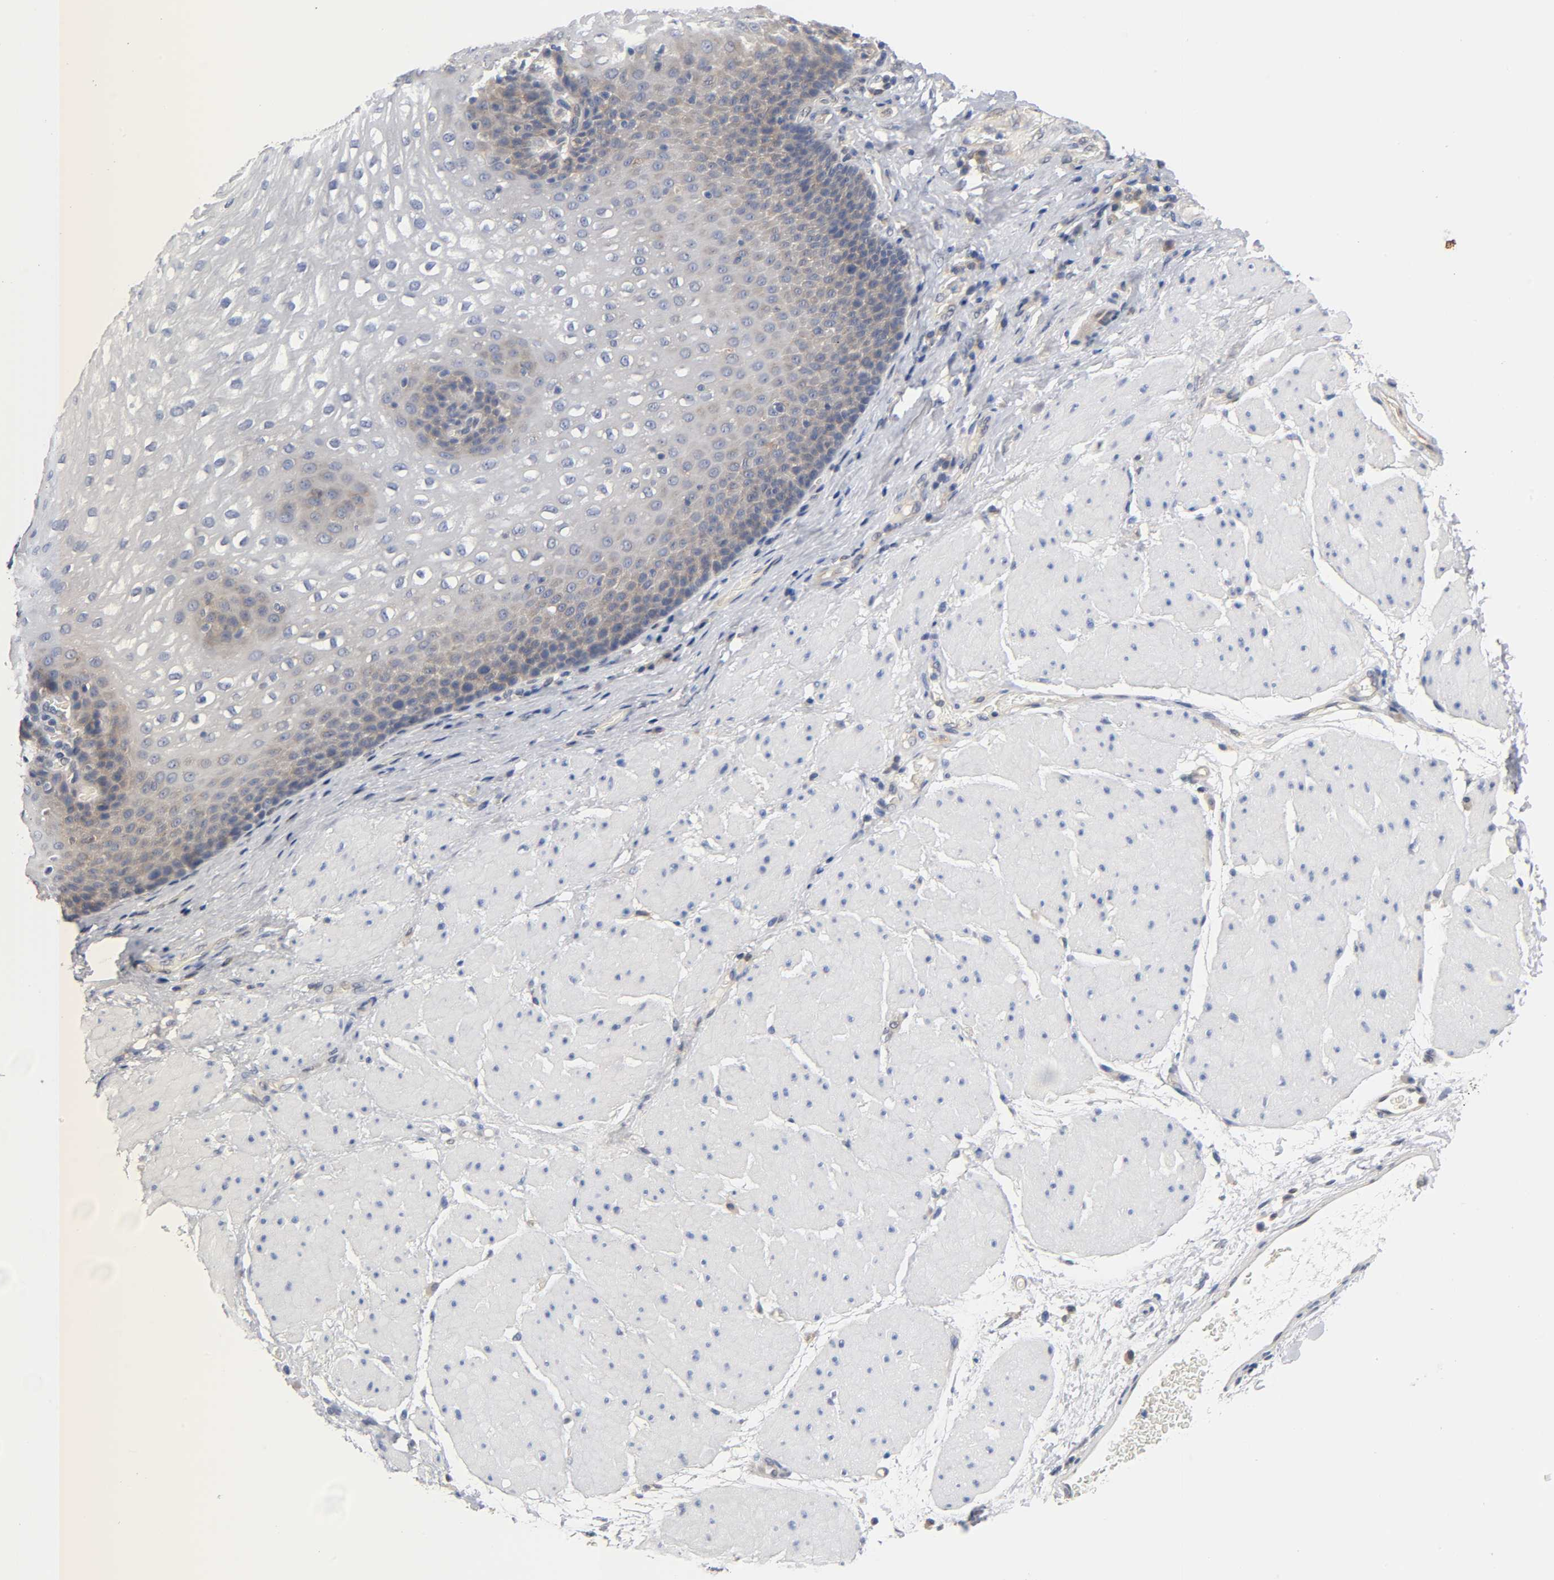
{"staining": {"intensity": "weak", "quantity": "25%-75%", "location": "cytoplasmic/membranous"}, "tissue": "esophagus", "cell_type": "Squamous epithelial cells", "image_type": "normal", "snomed": [{"axis": "morphology", "description": "Normal tissue, NOS"}, {"axis": "topography", "description": "Esophagus"}], "caption": "This is a photomicrograph of IHC staining of unremarkable esophagus, which shows weak staining in the cytoplasmic/membranous of squamous epithelial cells.", "gene": "FYN", "patient": {"sex": "male", "age": 48}}